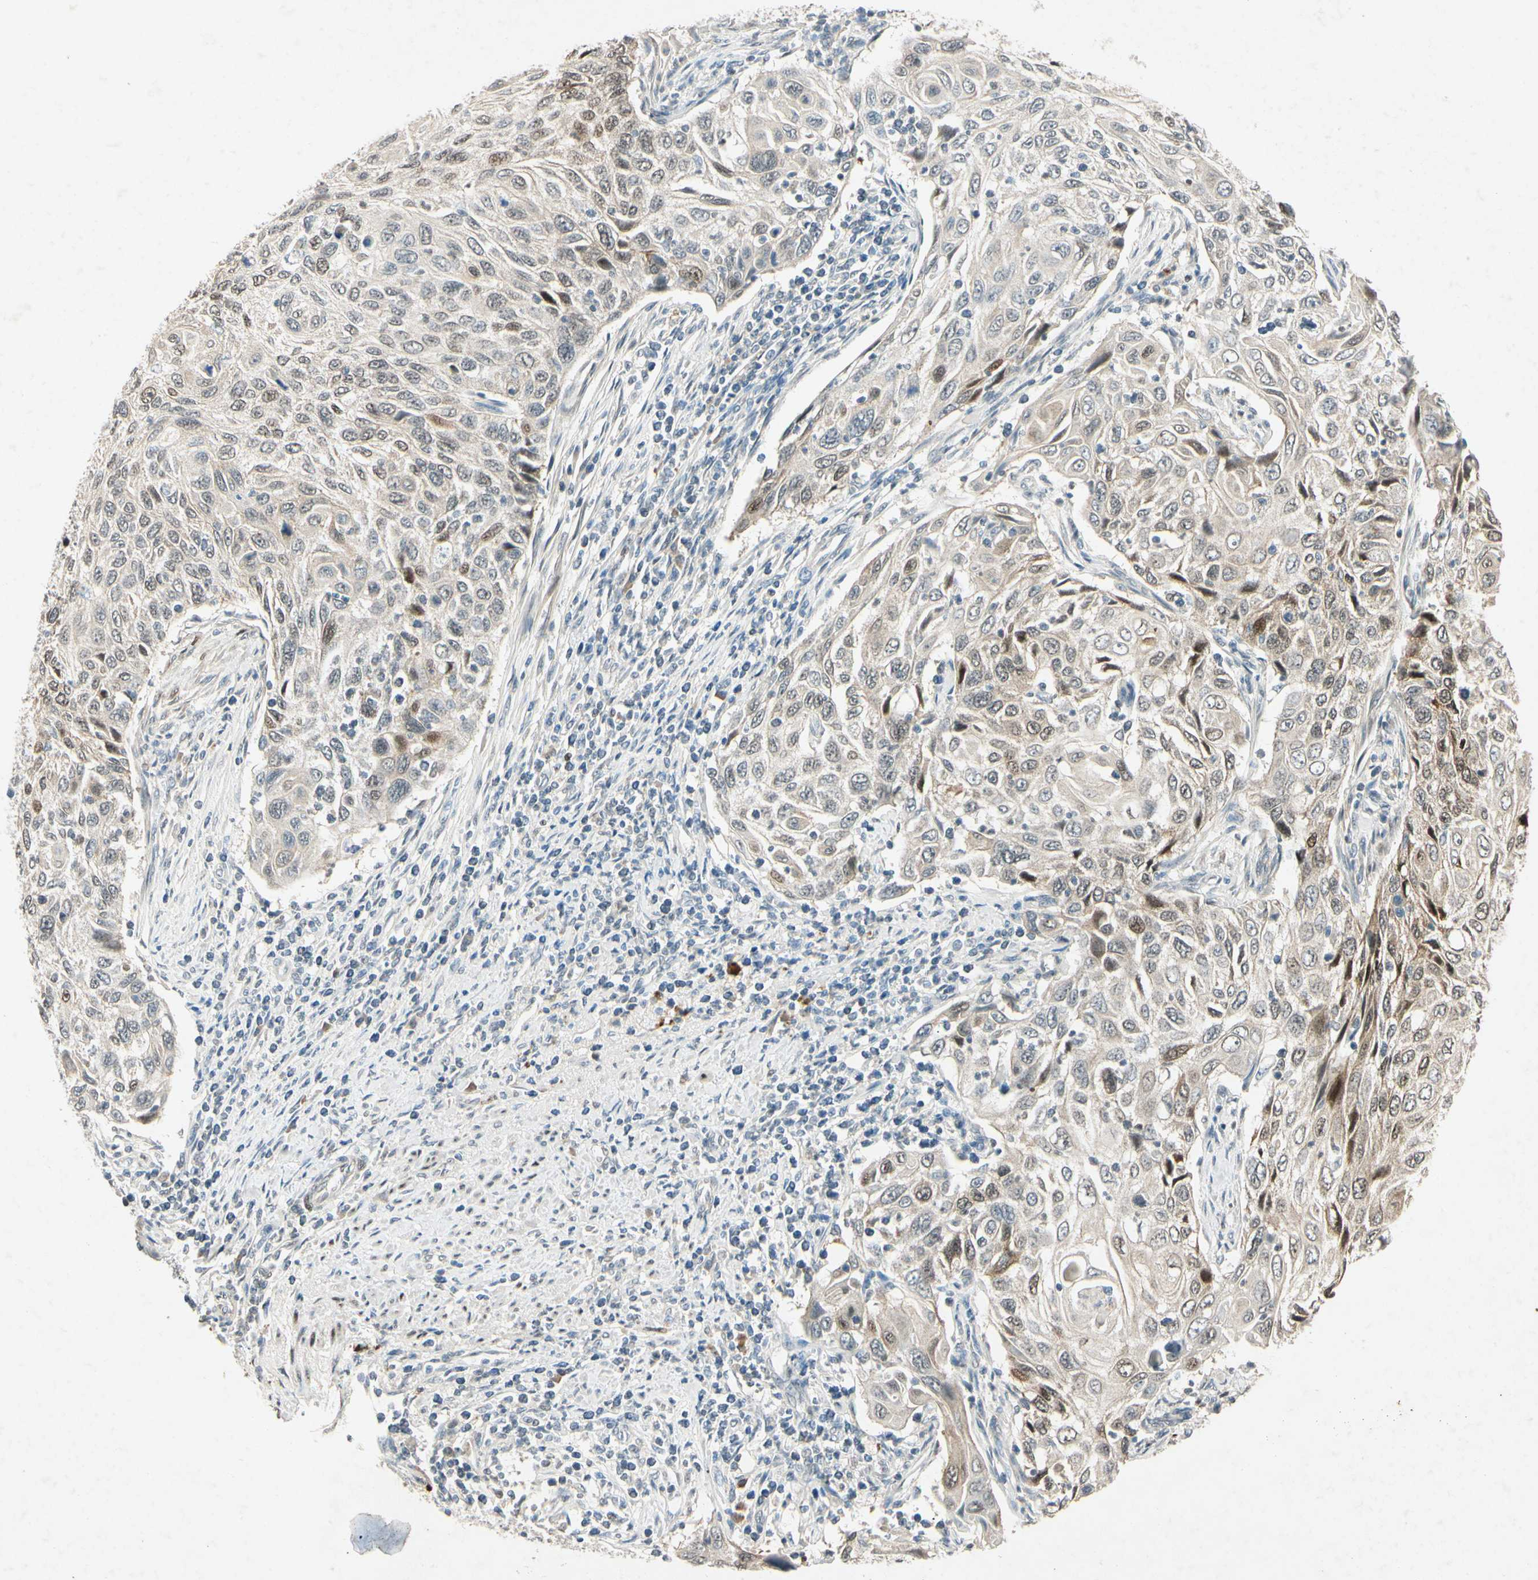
{"staining": {"intensity": "weak", "quantity": "25%-75%", "location": "cytoplasmic/membranous,nuclear"}, "tissue": "cervical cancer", "cell_type": "Tumor cells", "image_type": "cancer", "snomed": [{"axis": "morphology", "description": "Squamous cell carcinoma, NOS"}, {"axis": "topography", "description": "Cervix"}], "caption": "Squamous cell carcinoma (cervical) tissue exhibits weak cytoplasmic/membranous and nuclear staining in about 25%-75% of tumor cells", "gene": "HSPA1B", "patient": {"sex": "female", "age": 70}}